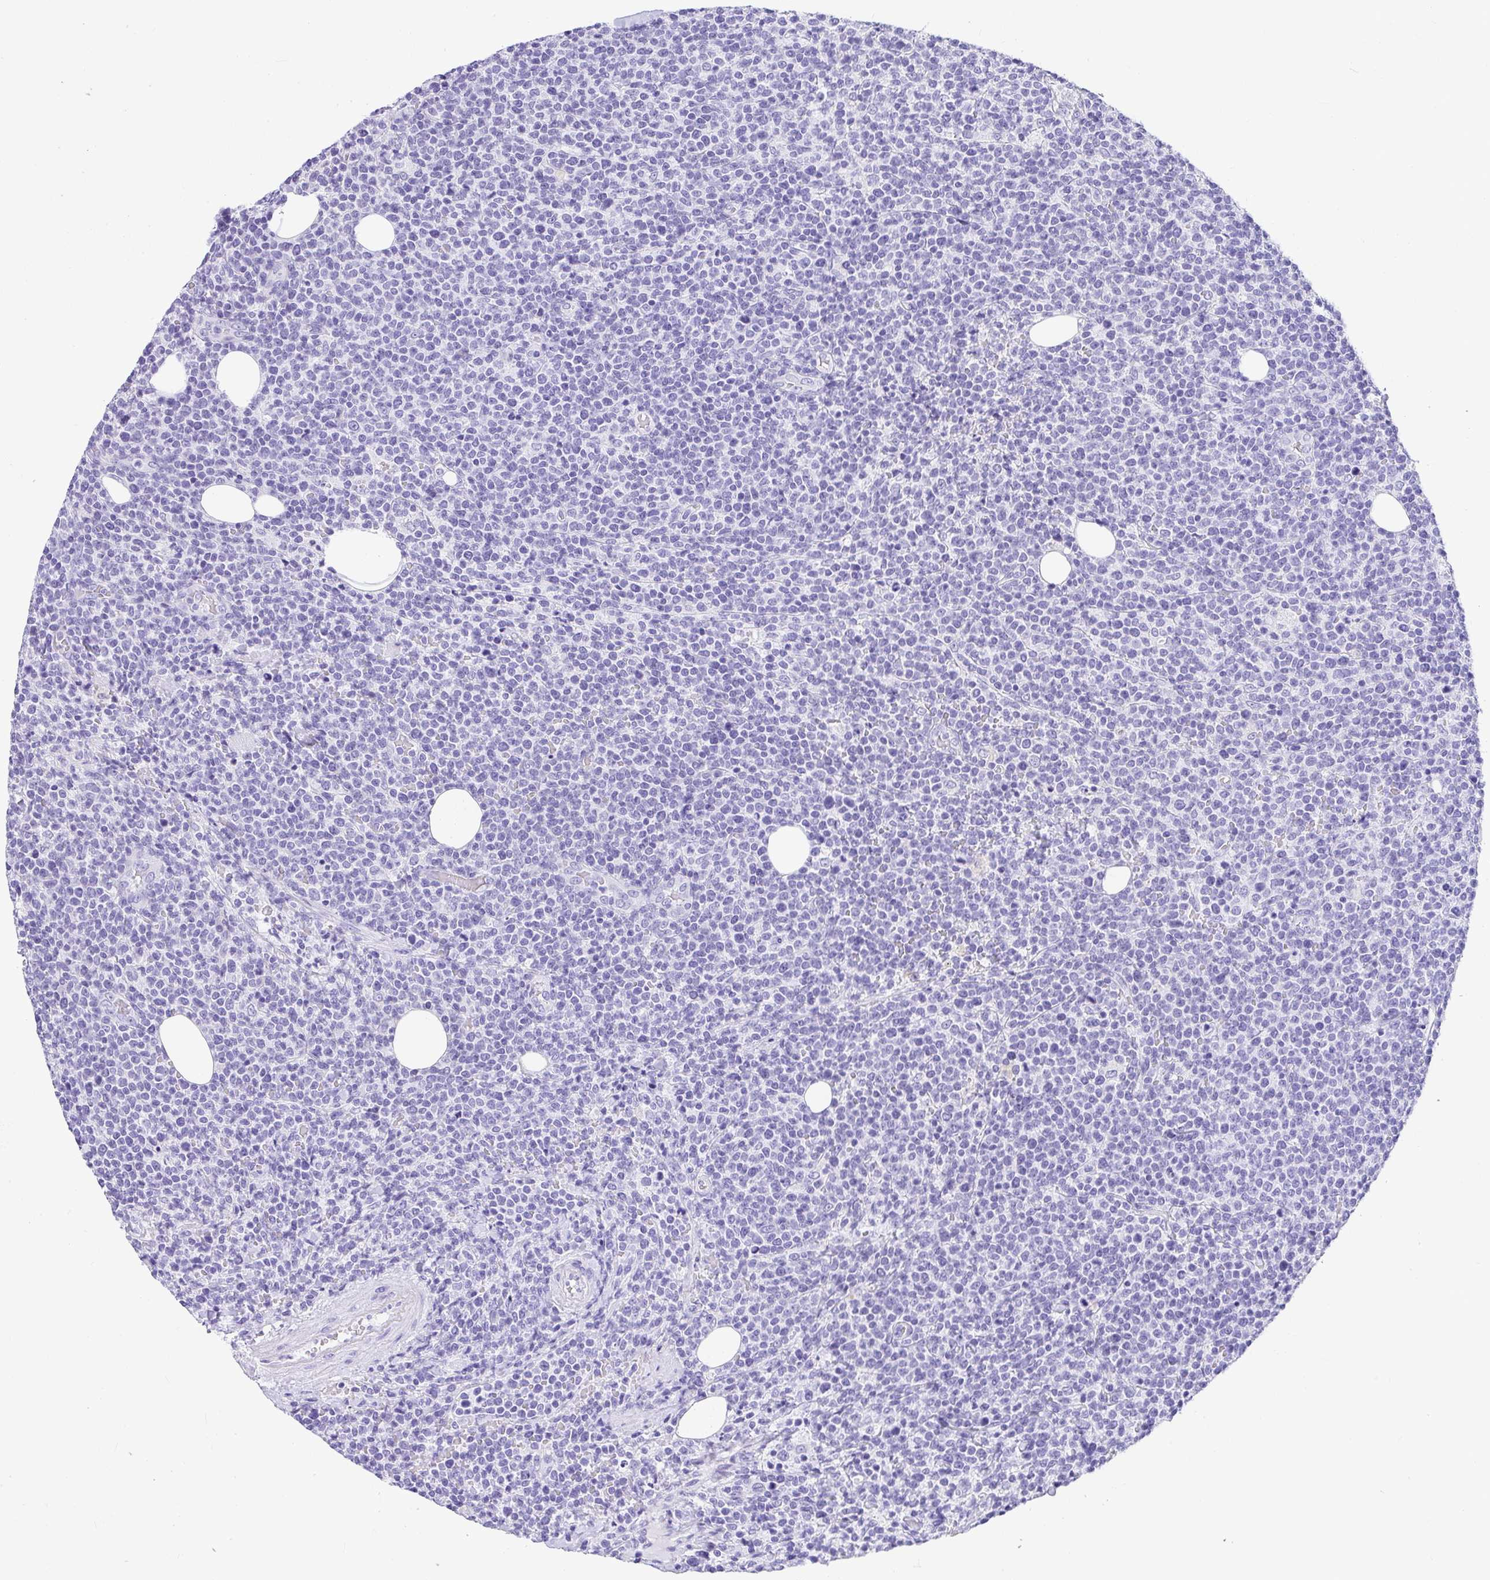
{"staining": {"intensity": "negative", "quantity": "none", "location": "none"}, "tissue": "lymphoma", "cell_type": "Tumor cells", "image_type": "cancer", "snomed": [{"axis": "morphology", "description": "Malignant lymphoma, non-Hodgkin's type, High grade"}, {"axis": "topography", "description": "Lymph node"}], "caption": "Immunohistochemistry (IHC) of lymphoma demonstrates no positivity in tumor cells.", "gene": "AVIL", "patient": {"sex": "male", "age": 61}}